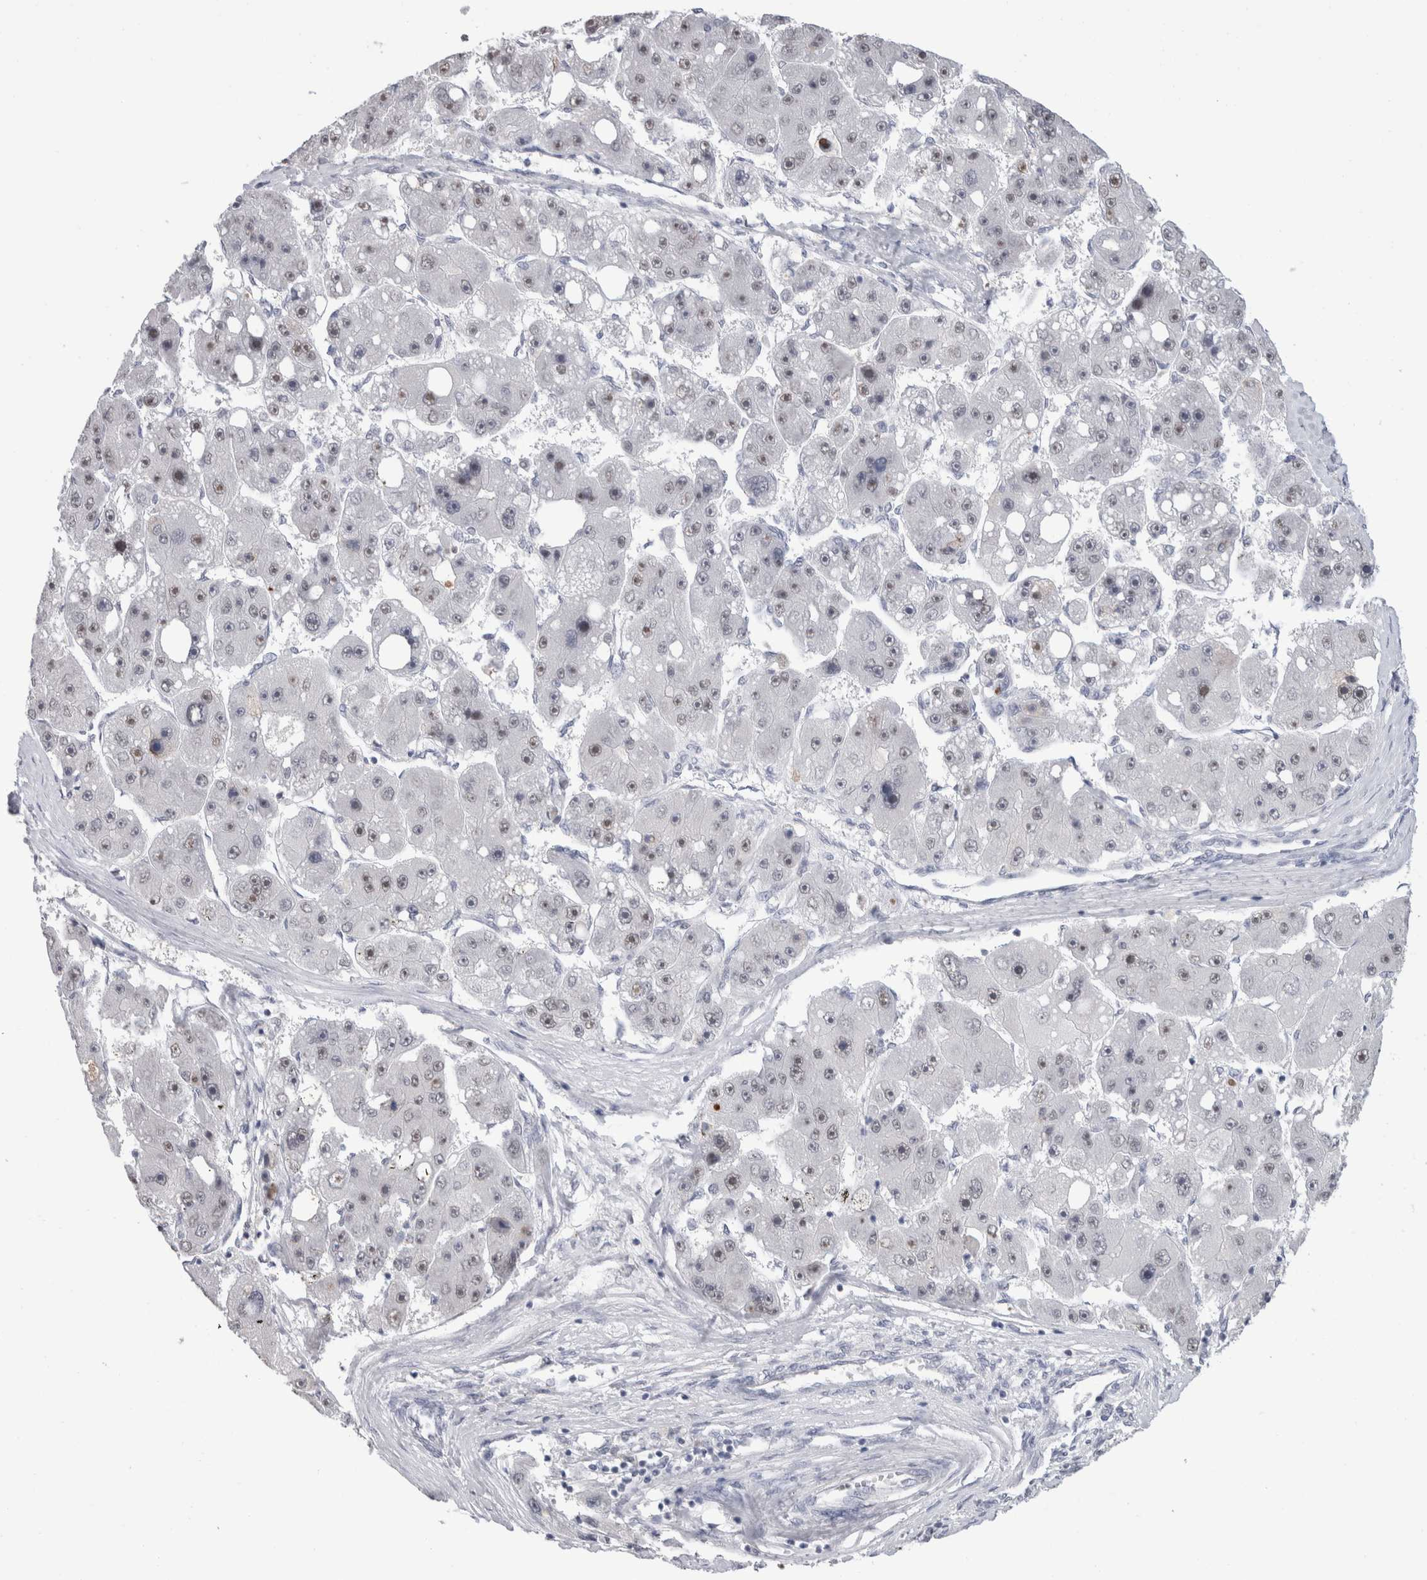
{"staining": {"intensity": "weak", "quantity": "<25%", "location": "nuclear"}, "tissue": "liver cancer", "cell_type": "Tumor cells", "image_type": "cancer", "snomed": [{"axis": "morphology", "description": "Carcinoma, Hepatocellular, NOS"}, {"axis": "topography", "description": "Liver"}], "caption": "A high-resolution micrograph shows immunohistochemistry staining of liver hepatocellular carcinoma, which shows no significant staining in tumor cells.", "gene": "CADM3", "patient": {"sex": "female", "age": 61}}